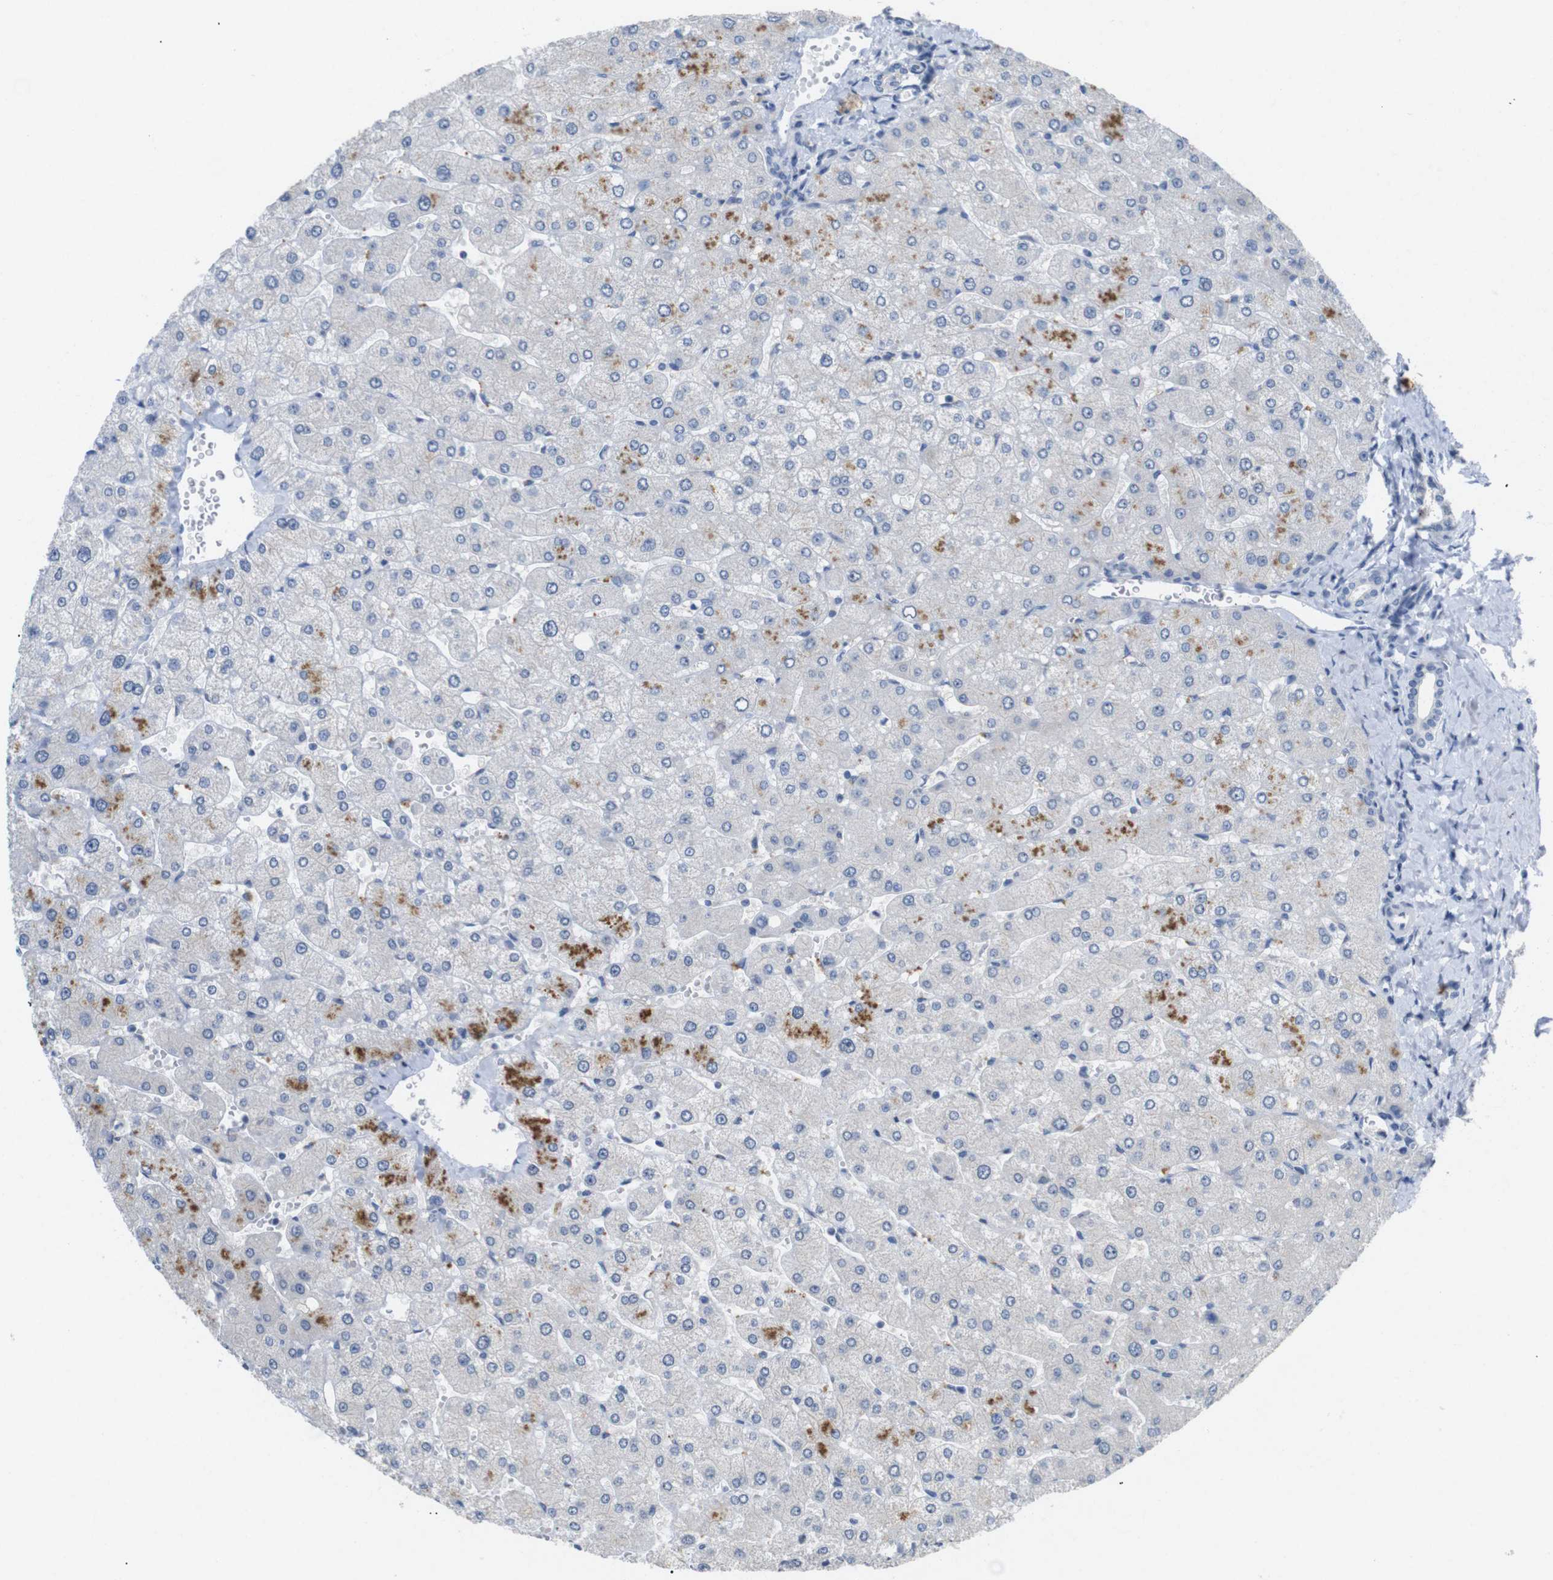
{"staining": {"intensity": "negative", "quantity": "none", "location": "none"}, "tissue": "liver", "cell_type": "Cholangiocytes", "image_type": "normal", "snomed": [{"axis": "morphology", "description": "Normal tissue, NOS"}, {"axis": "topography", "description": "Liver"}], "caption": "High power microscopy image of an immunohistochemistry (IHC) histopathology image of unremarkable liver, revealing no significant expression in cholangiocytes. (Stains: DAB (3,3'-diaminobenzidine) IHC with hematoxylin counter stain, Microscopy: brightfield microscopy at high magnification).", "gene": "CHRM5", "patient": {"sex": "male", "age": 55}}